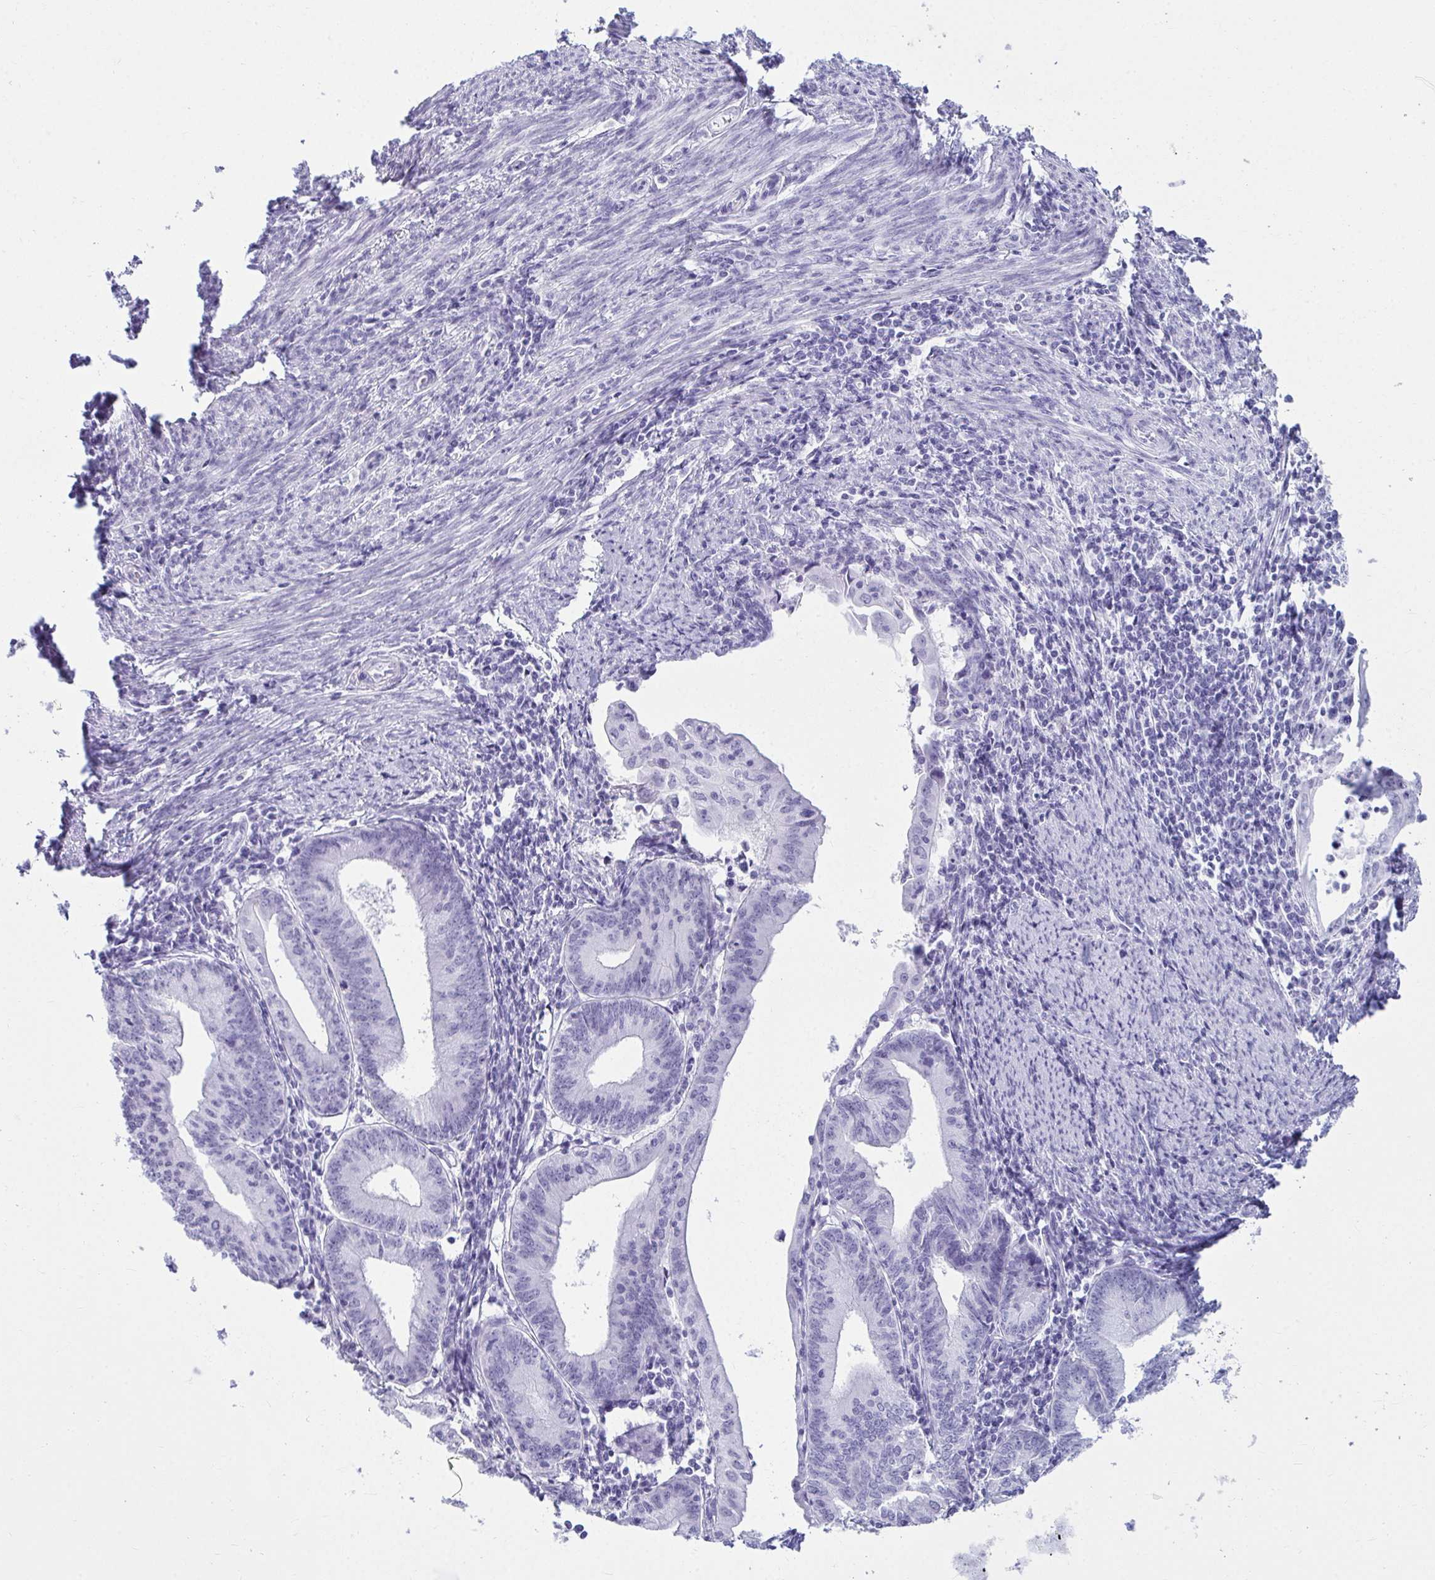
{"staining": {"intensity": "negative", "quantity": "none", "location": "none"}, "tissue": "endometrial cancer", "cell_type": "Tumor cells", "image_type": "cancer", "snomed": [{"axis": "morphology", "description": "Adenocarcinoma, NOS"}, {"axis": "topography", "description": "Endometrium"}], "caption": "Endometrial cancer stained for a protein using immunohistochemistry reveals no staining tumor cells.", "gene": "CLGN", "patient": {"sex": "female", "age": 60}}